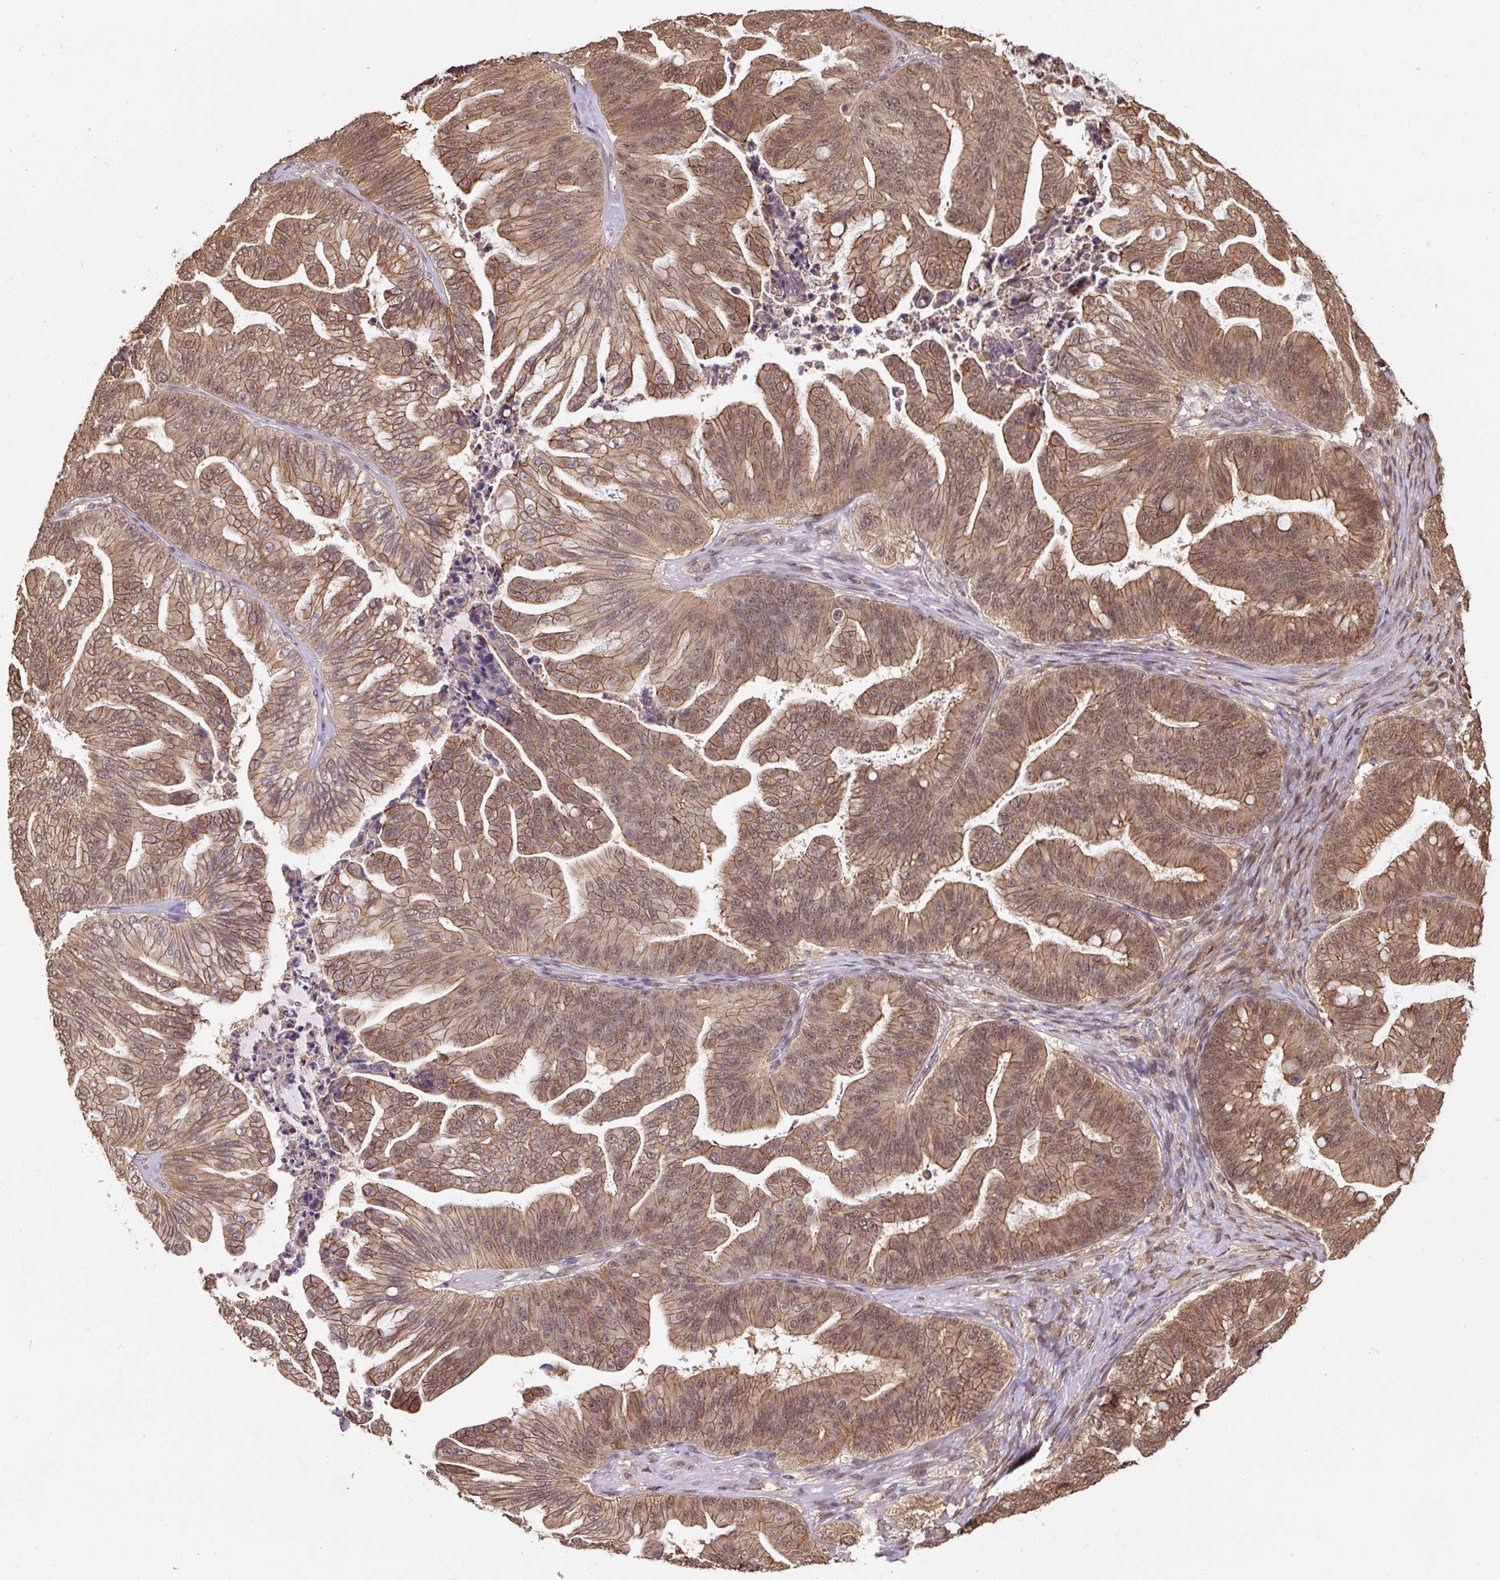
{"staining": {"intensity": "moderate", "quantity": ">75%", "location": "cytoplasmic/membranous,nuclear"}, "tissue": "ovarian cancer", "cell_type": "Tumor cells", "image_type": "cancer", "snomed": [{"axis": "morphology", "description": "Cystadenocarcinoma, mucinous, NOS"}, {"axis": "topography", "description": "Ovary"}], "caption": "High-power microscopy captured an immunohistochemistry micrograph of ovarian cancer, revealing moderate cytoplasmic/membranous and nuclear positivity in approximately >75% of tumor cells.", "gene": "ST13", "patient": {"sex": "female", "age": 67}}